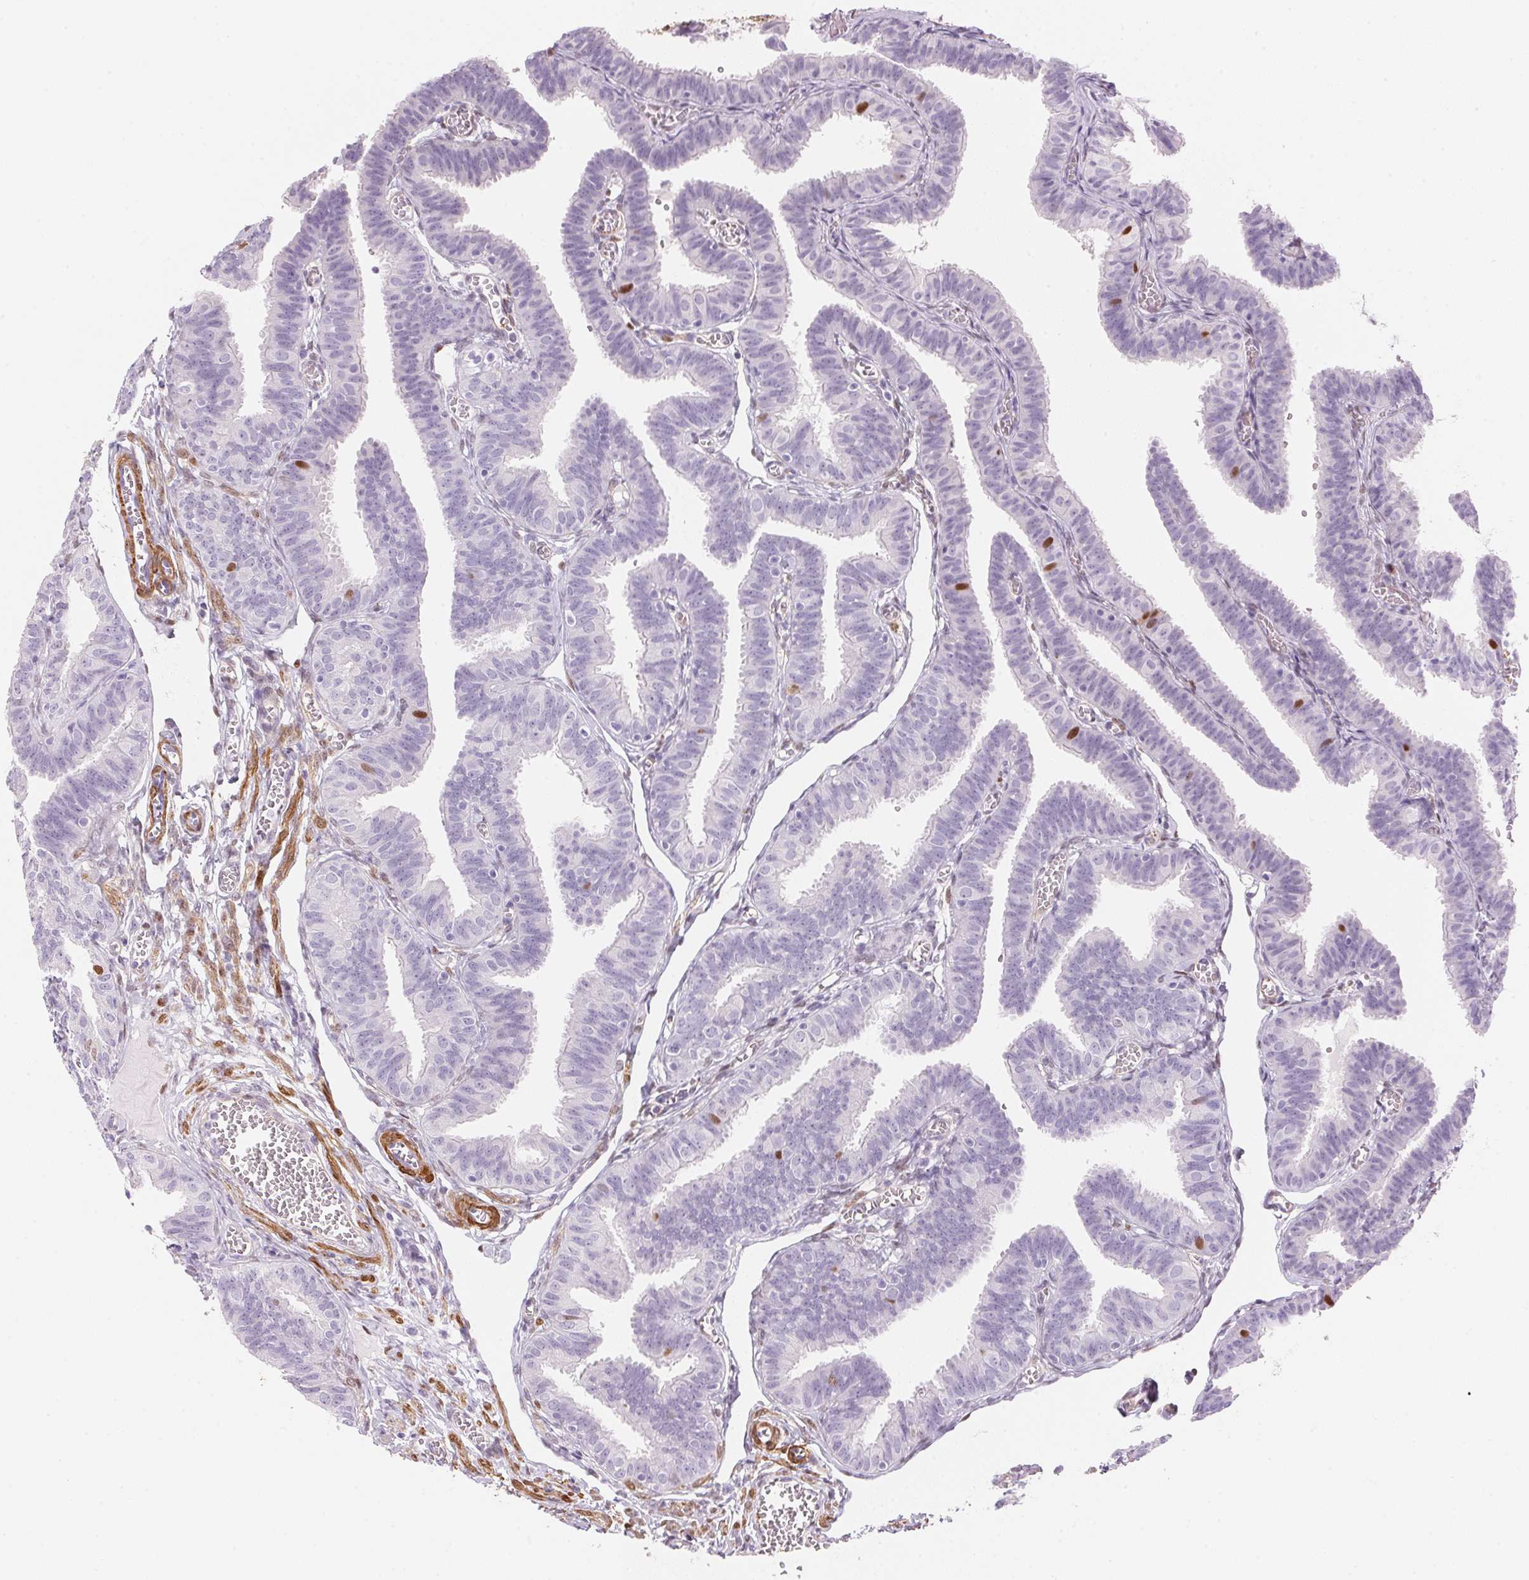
{"staining": {"intensity": "negative", "quantity": "none", "location": "none"}, "tissue": "fallopian tube", "cell_type": "Glandular cells", "image_type": "normal", "snomed": [{"axis": "morphology", "description": "Normal tissue, NOS"}, {"axis": "topography", "description": "Fallopian tube"}], "caption": "This is an IHC image of benign human fallopian tube. There is no positivity in glandular cells.", "gene": "SMTN", "patient": {"sex": "female", "age": 25}}